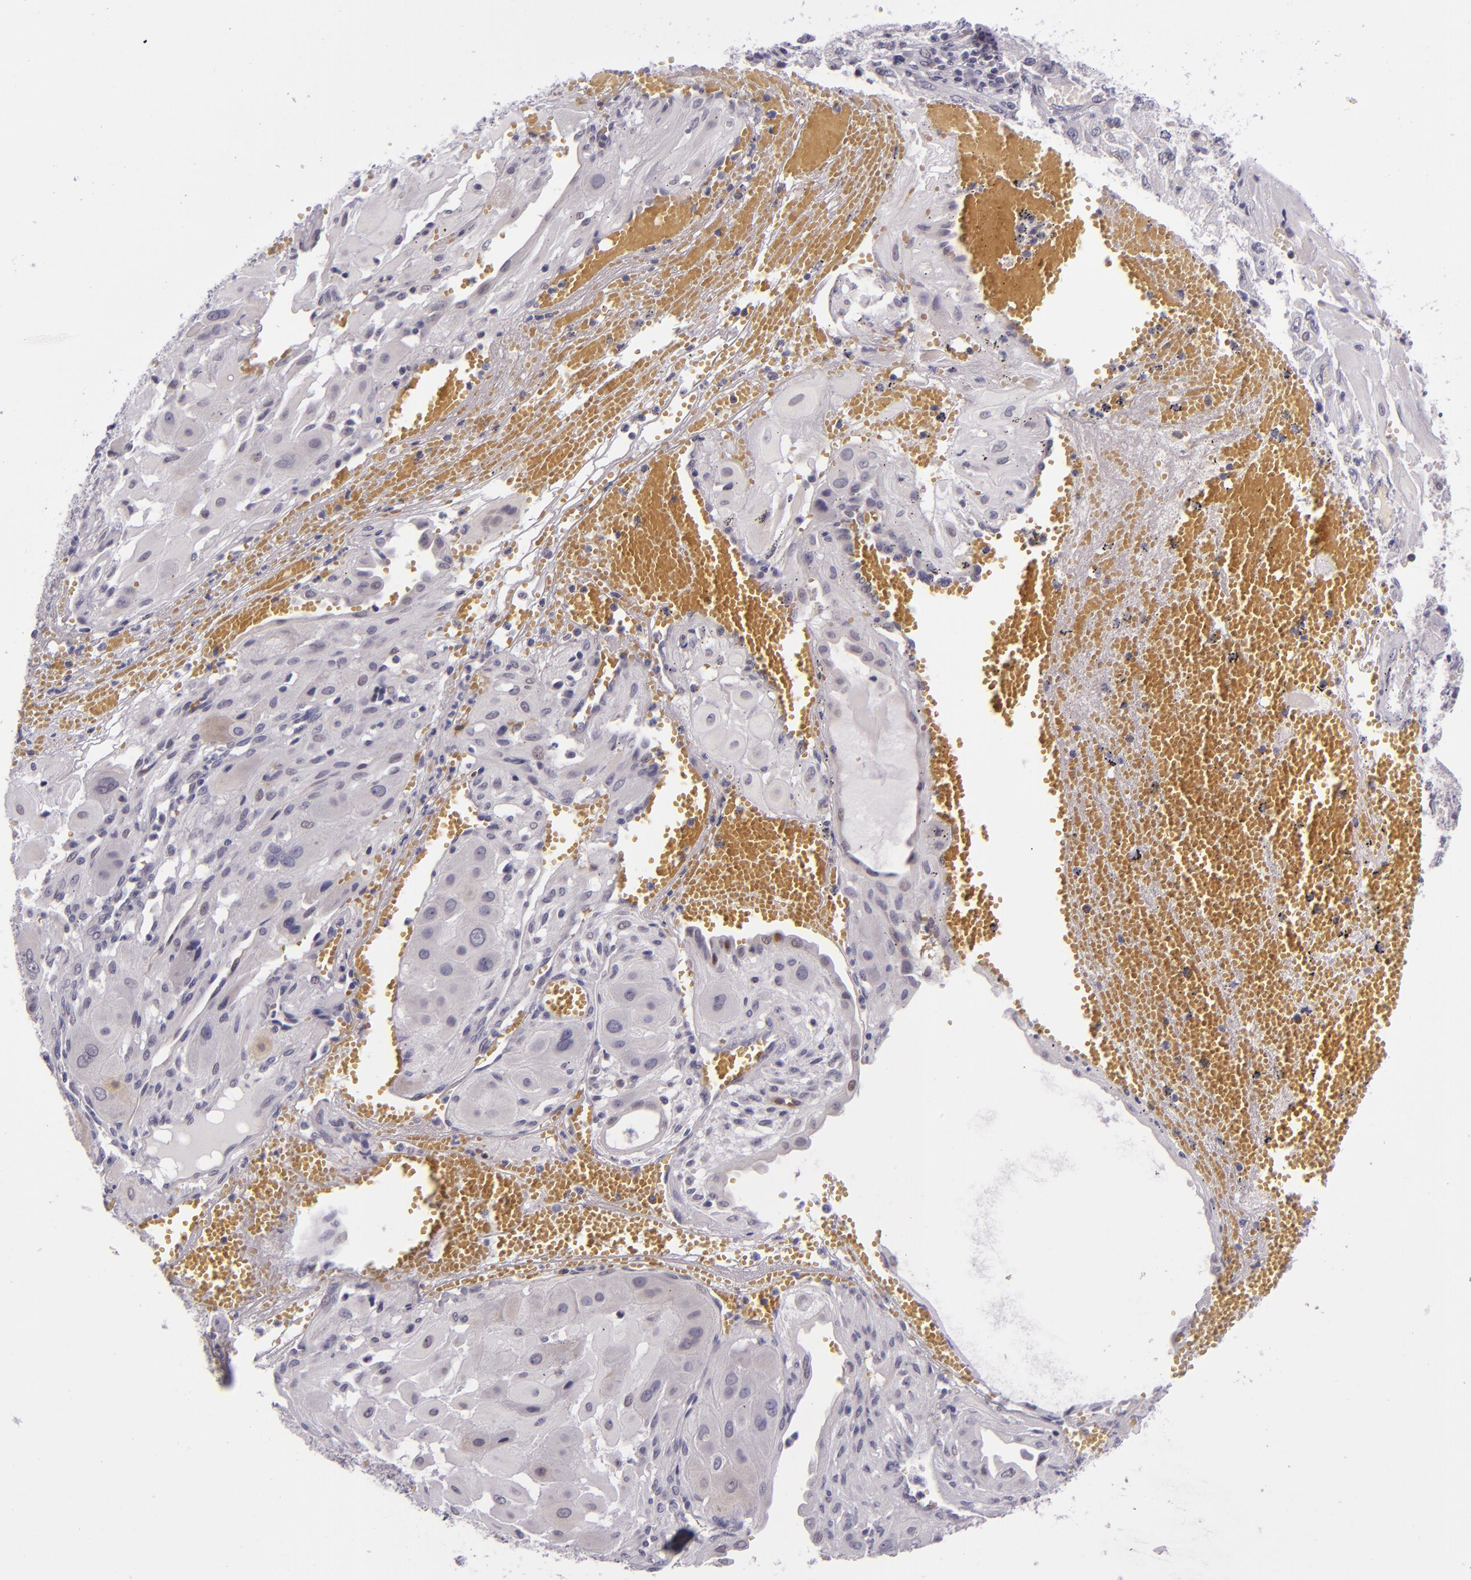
{"staining": {"intensity": "negative", "quantity": "none", "location": "none"}, "tissue": "cervical cancer", "cell_type": "Tumor cells", "image_type": "cancer", "snomed": [{"axis": "morphology", "description": "Squamous cell carcinoma, NOS"}, {"axis": "topography", "description": "Cervix"}], "caption": "This is an immunohistochemistry (IHC) histopathology image of human cervical cancer (squamous cell carcinoma). There is no expression in tumor cells.", "gene": "SNCB", "patient": {"sex": "female", "age": 34}}